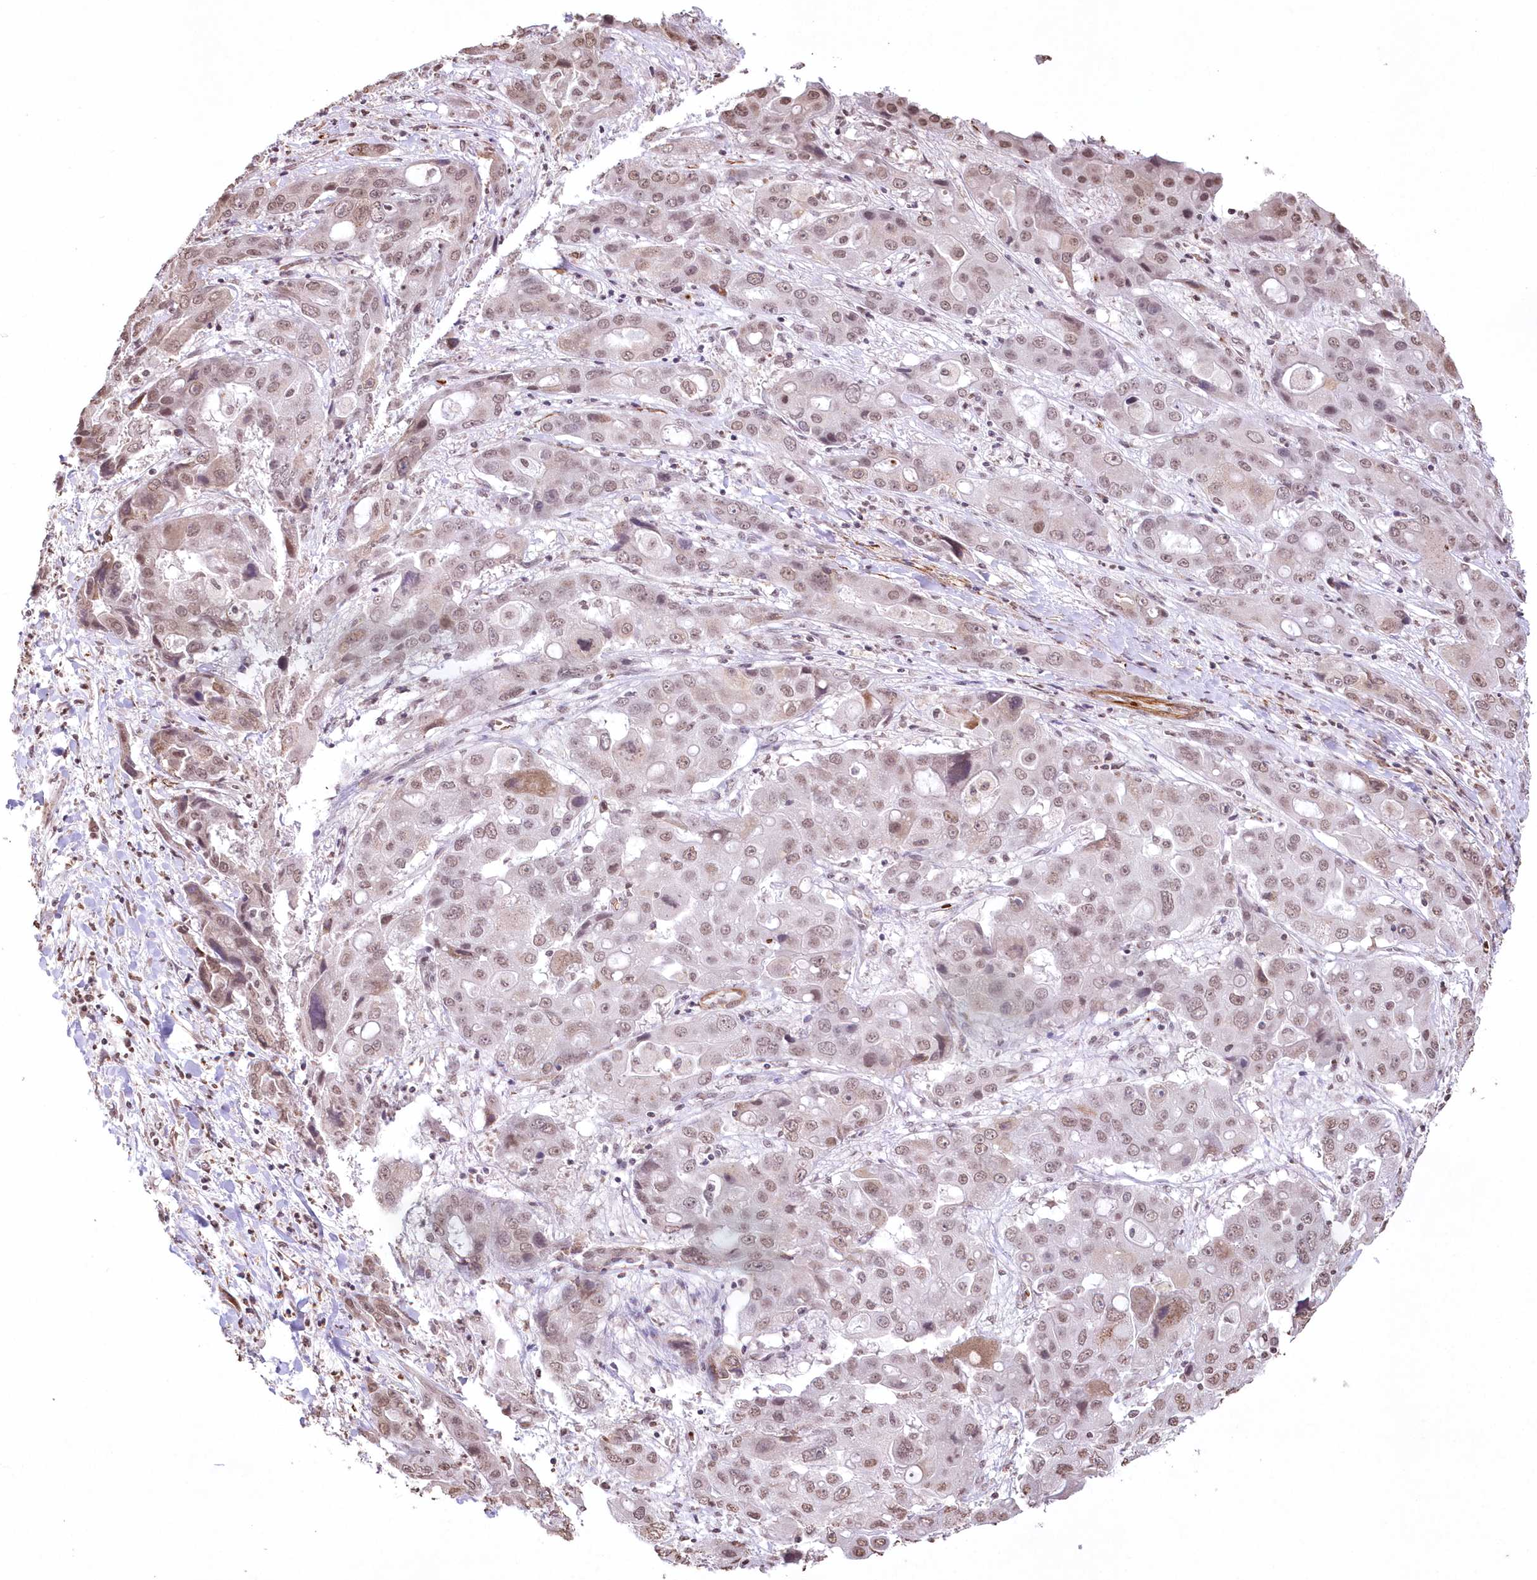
{"staining": {"intensity": "weak", "quantity": "25%-75%", "location": "cytoplasmic/membranous,nuclear"}, "tissue": "liver cancer", "cell_type": "Tumor cells", "image_type": "cancer", "snomed": [{"axis": "morphology", "description": "Cholangiocarcinoma"}, {"axis": "topography", "description": "Liver"}], "caption": "Immunohistochemical staining of liver cancer displays weak cytoplasmic/membranous and nuclear protein staining in about 25%-75% of tumor cells.", "gene": "RBM27", "patient": {"sex": "male", "age": 67}}